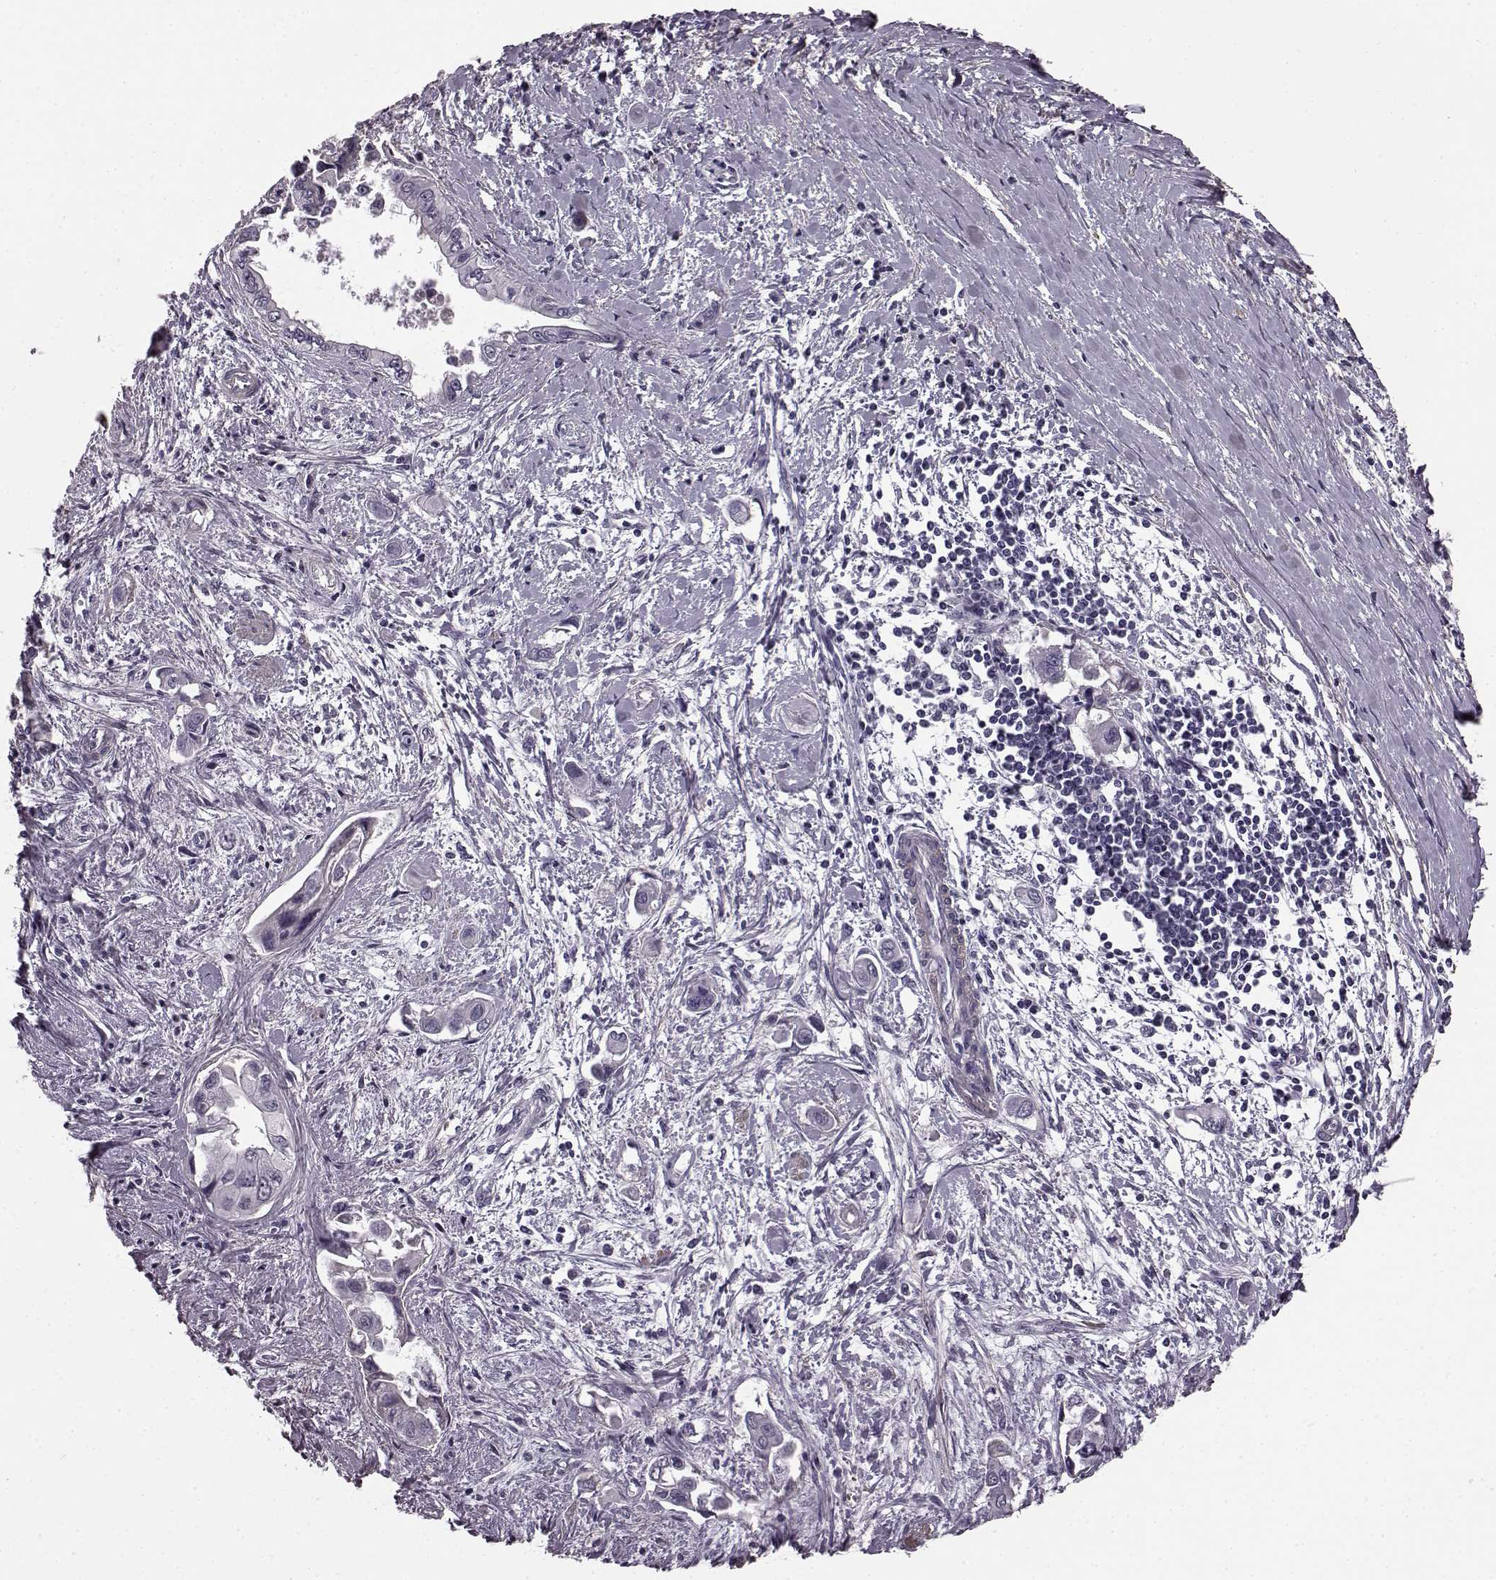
{"staining": {"intensity": "negative", "quantity": "none", "location": "none"}, "tissue": "pancreatic cancer", "cell_type": "Tumor cells", "image_type": "cancer", "snomed": [{"axis": "morphology", "description": "Adenocarcinoma, NOS"}, {"axis": "topography", "description": "Pancreas"}], "caption": "This is an immunohistochemistry (IHC) photomicrograph of human pancreatic cancer. There is no expression in tumor cells.", "gene": "SLCO3A1", "patient": {"sex": "male", "age": 60}}